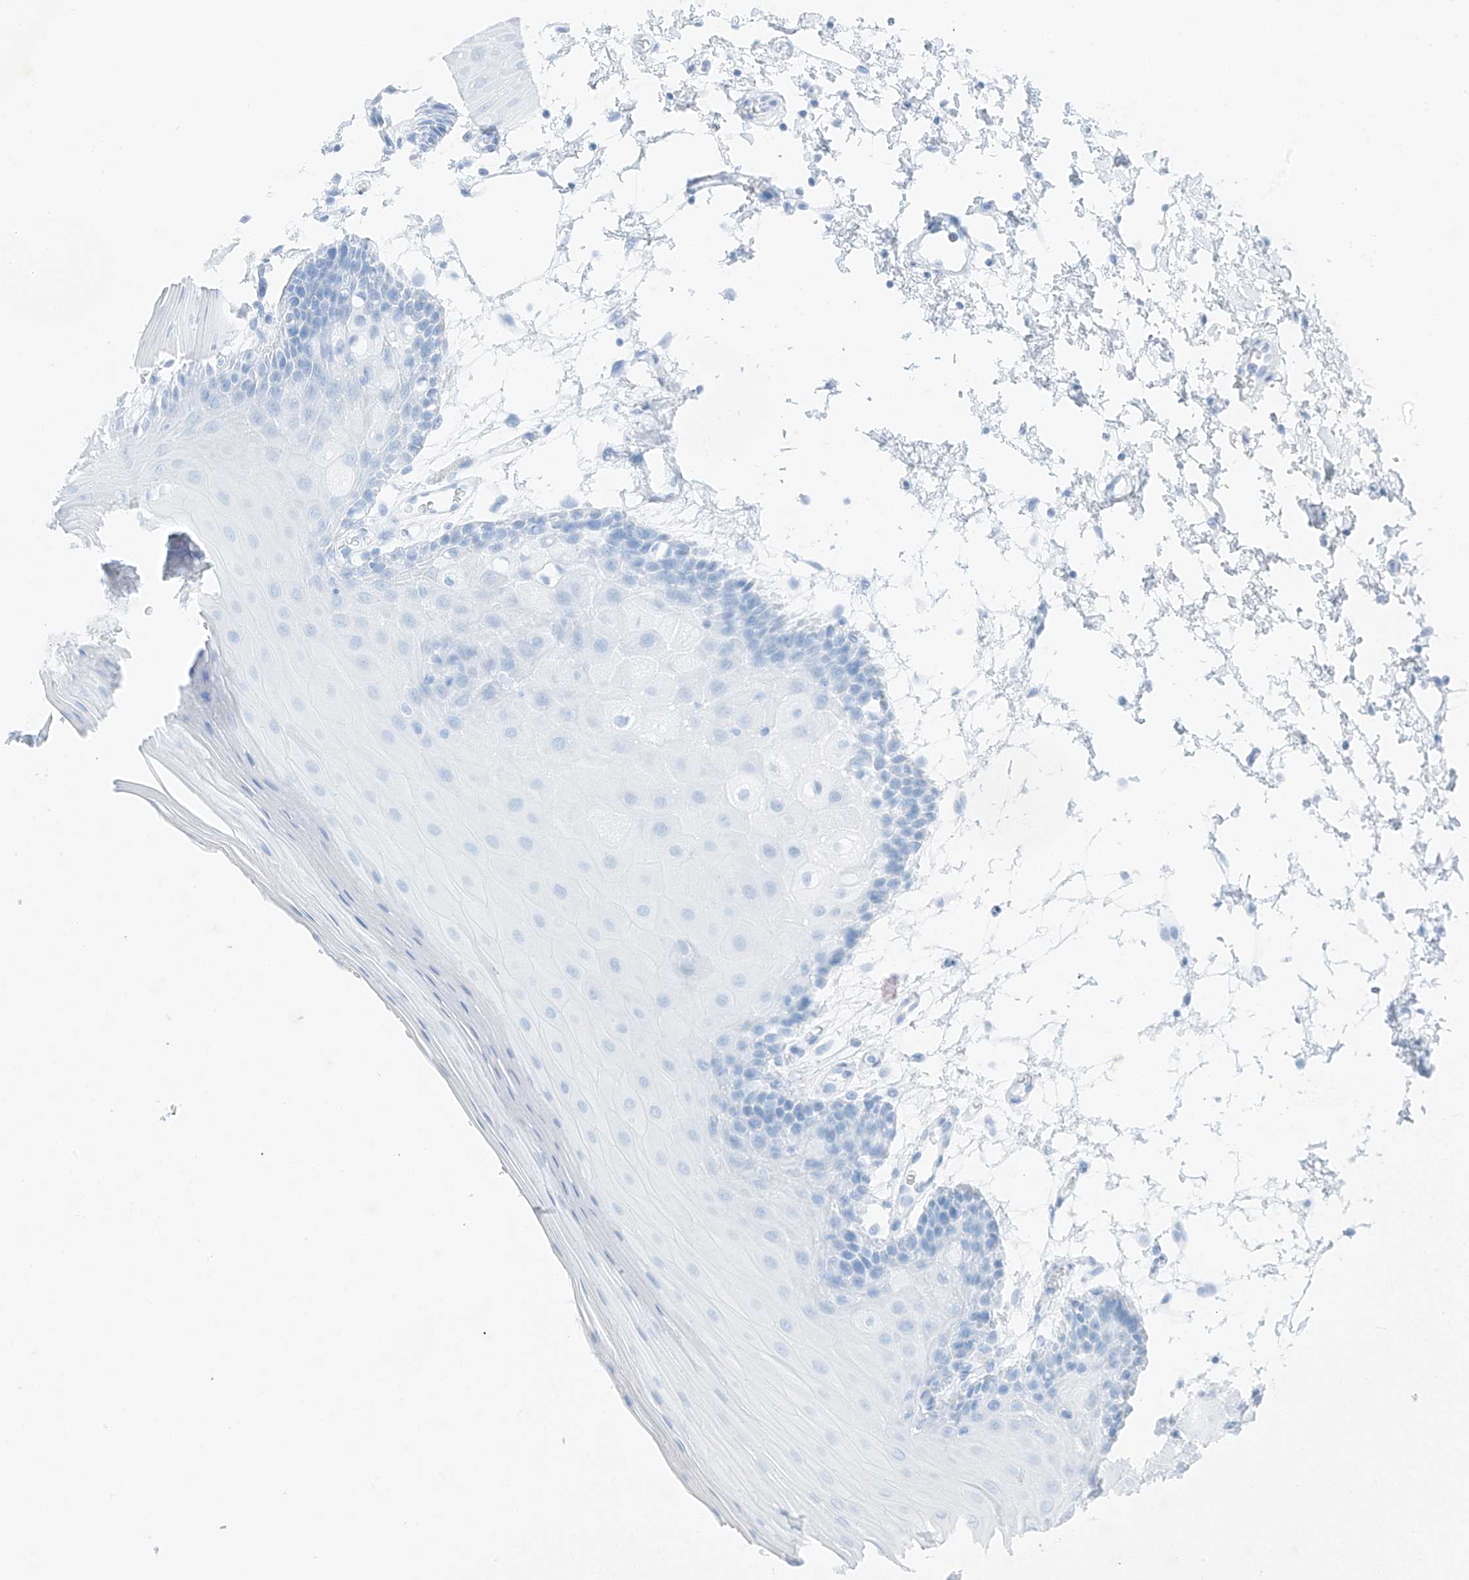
{"staining": {"intensity": "negative", "quantity": "none", "location": "none"}, "tissue": "oral mucosa", "cell_type": "Squamous epithelial cells", "image_type": "normal", "snomed": [{"axis": "morphology", "description": "Normal tissue, NOS"}, {"axis": "topography", "description": "Skeletal muscle"}, {"axis": "topography", "description": "Oral tissue"}, {"axis": "topography", "description": "Salivary gland"}, {"axis": "topography", "description": "Peripheral nerve tissue"}], "caption": "High power microscopy photomicrograph of an IHC histopathology image of unremarkable oral mucosa, revealing no significant positivity in squamous epithelial cells.", "gene": "USP48", "patient": {"sex": "male", "age": 54}}